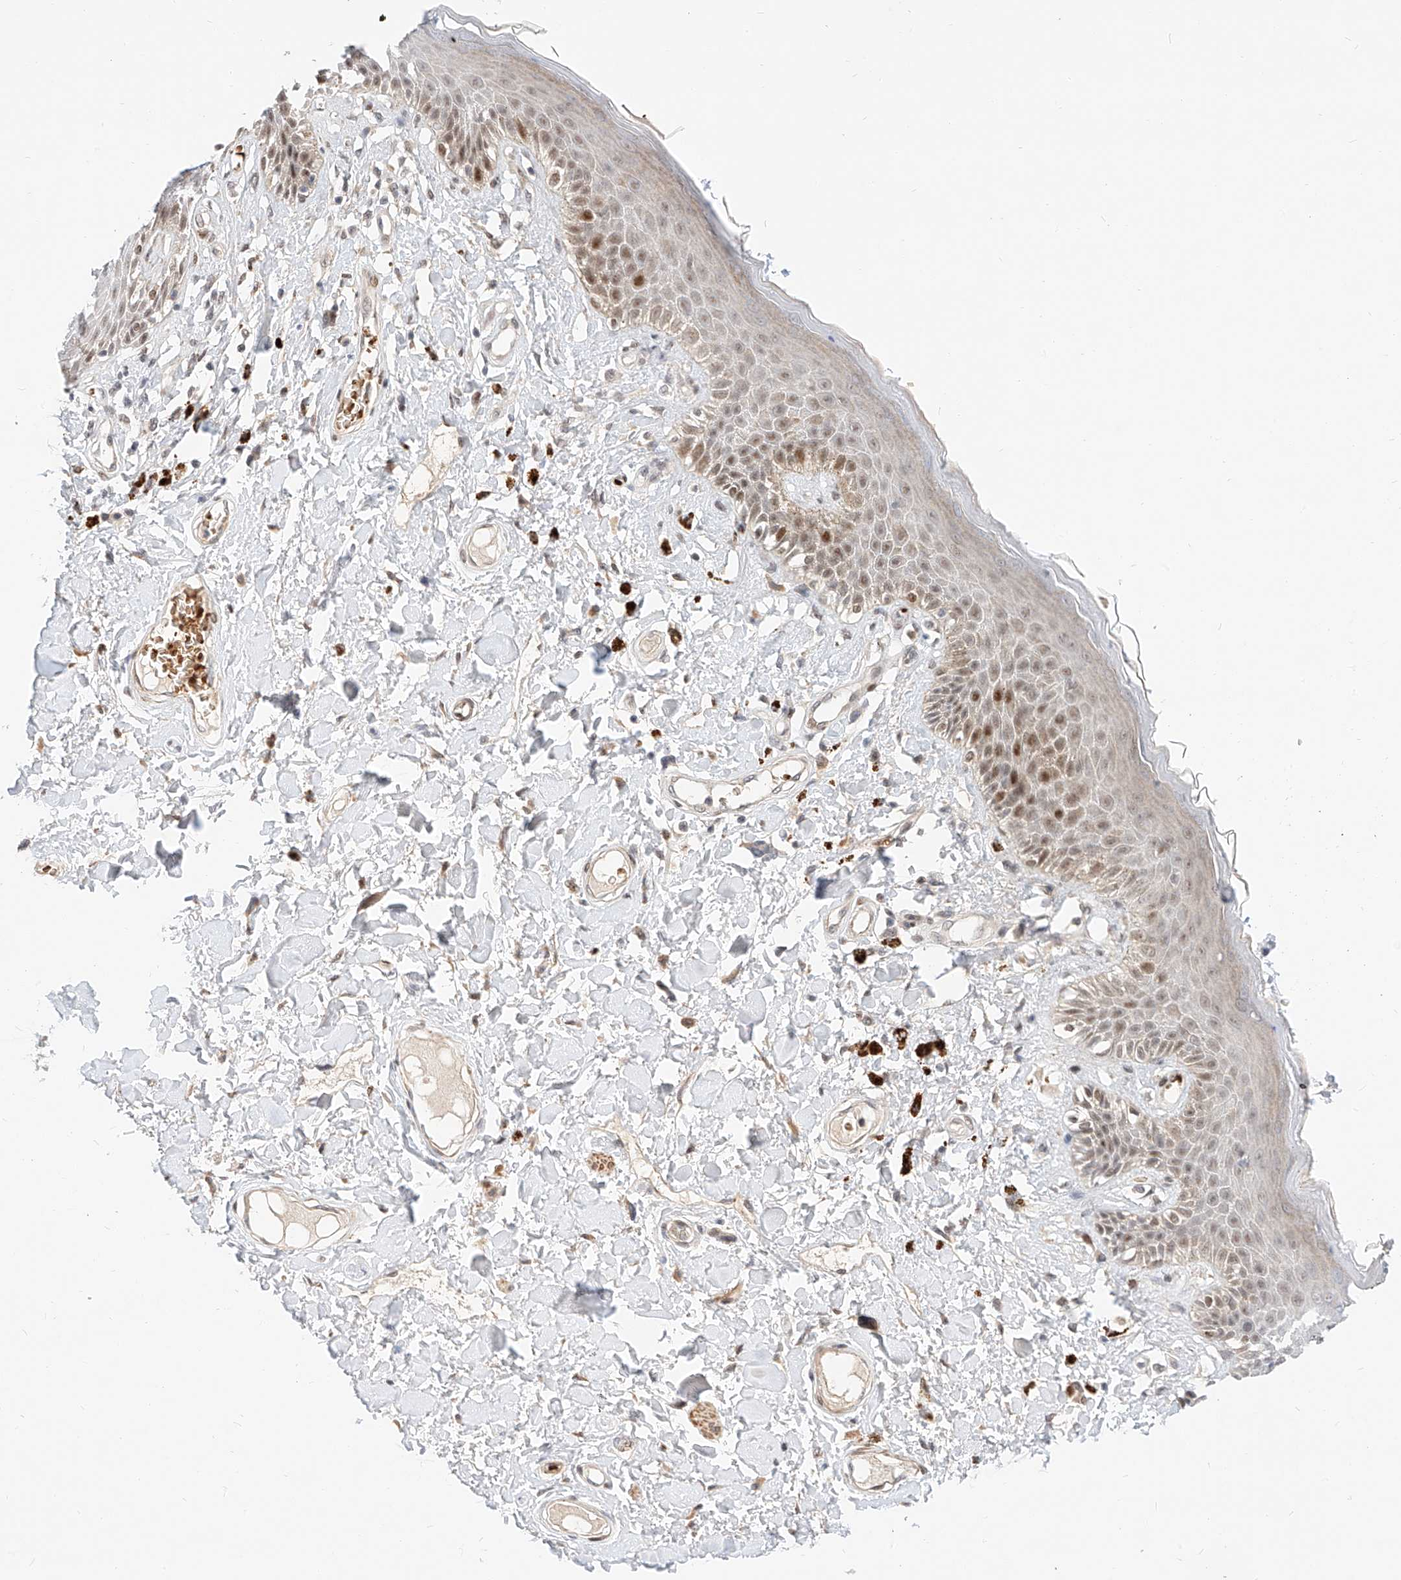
{"staining": {"intensity": "moderate", "quantity": ">75%", "location": "nuclear"}, "tissue": "skin", "cell_type": "Epidermal cells", "image_type": "normal", "snomed": [{"axis": "morphology", "description": "Normal tissue, NOS"}, {"axis": "topography", "description": "Anal"}], "caption": "Immunohistochemistry of normal skin shows medium levels of moderate nuclear staining in about >75% of epidermal cells.", "gene": "CBX8", "patient": {"sex": "female", "age": 78}}